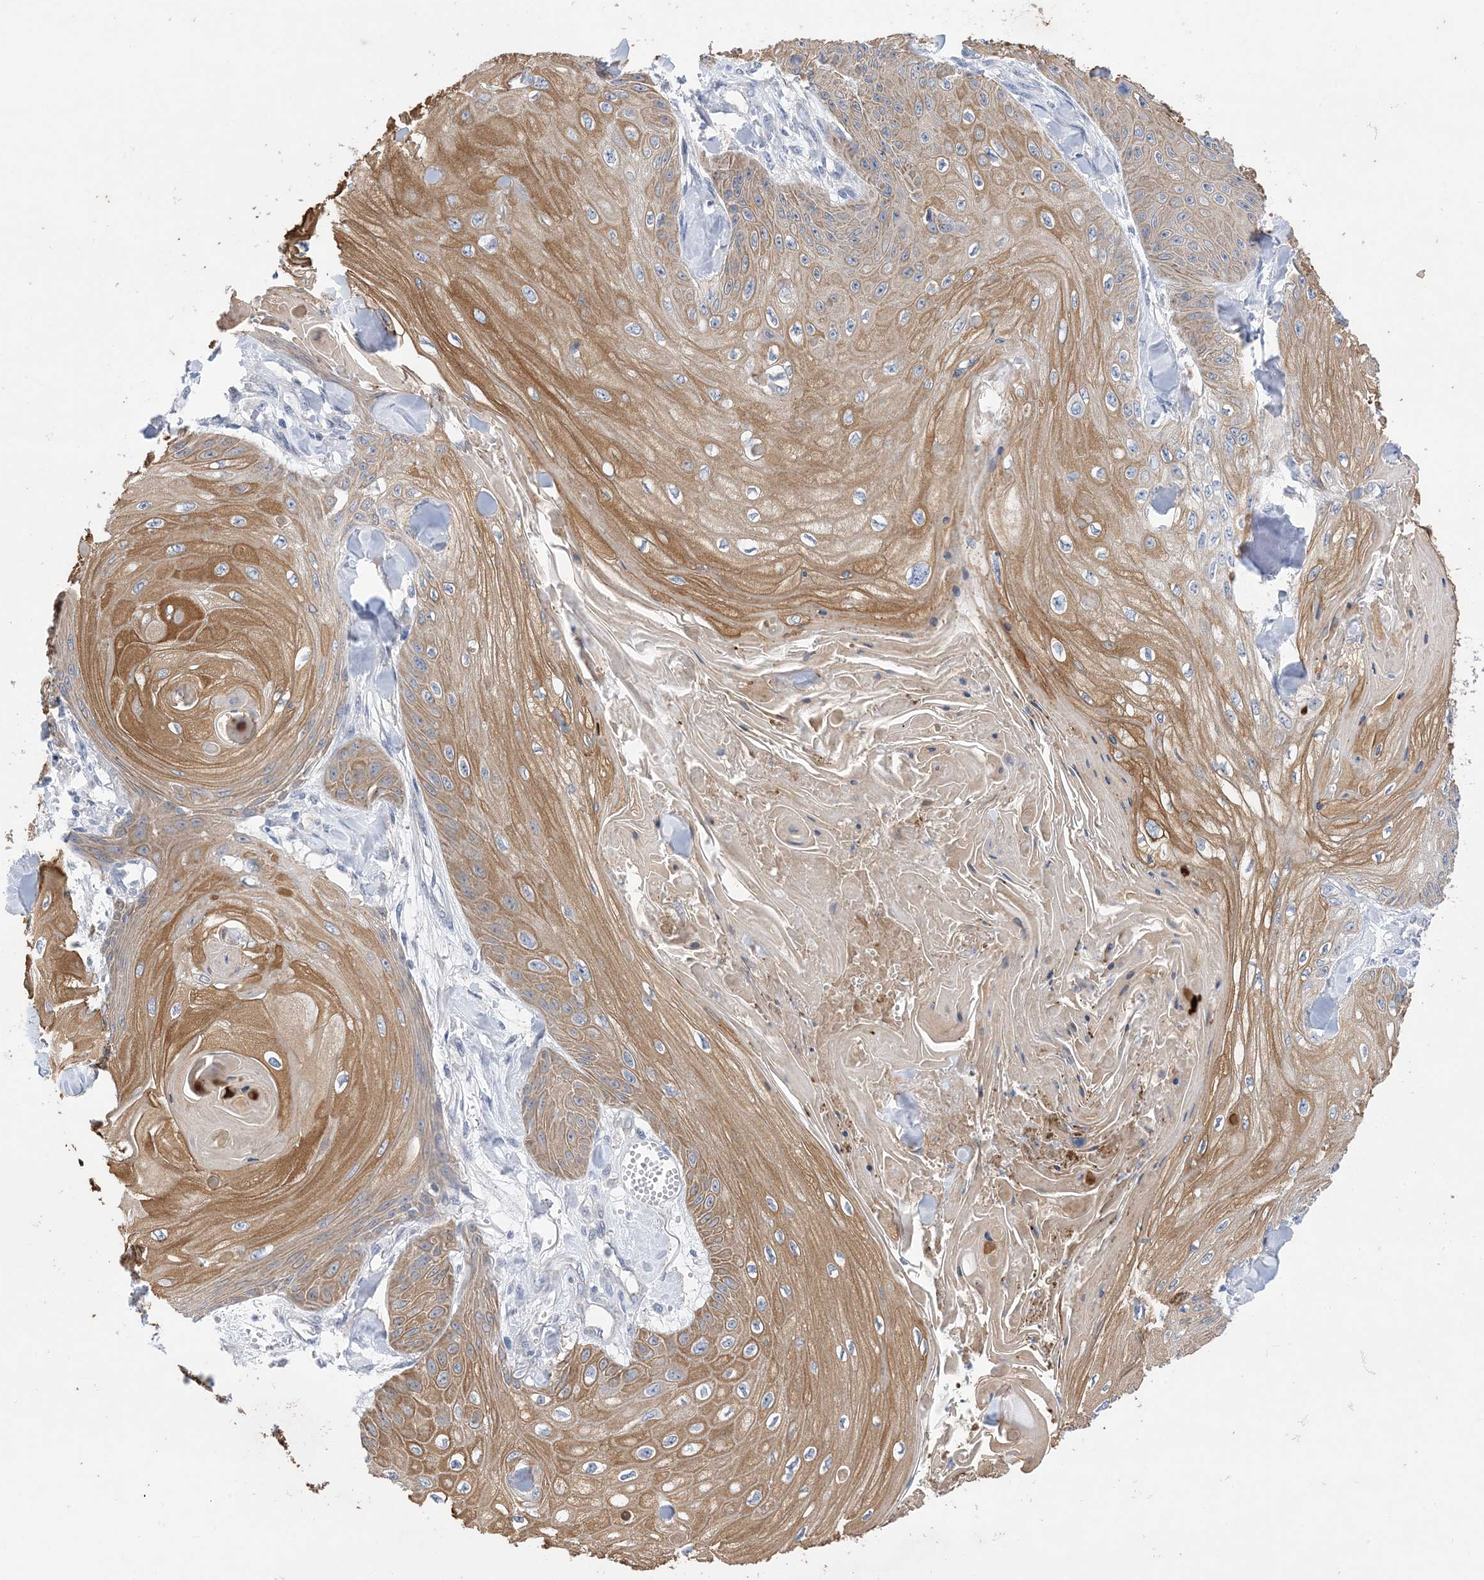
{"staining": {"intensity": "moderate", "quantity": ">75%", "location": "cytoplasmic/membranous"}, "tissue": "skin cancer", "cell_type": "Tumor cells", "image_type": "cancer", "snomed": [{"axis": "morphology", "description": "Squamous cell carcinoma, NOS"}, {"axis": "topography", "description": "Skin"}], "caption": "Protein expression analysis of skin cancer shows moderate cytoplasmic/membranous staining in approximately >75% of tumor cells.", "gene": "PLK4", "patient": {"sex": "male", "age": 74}}